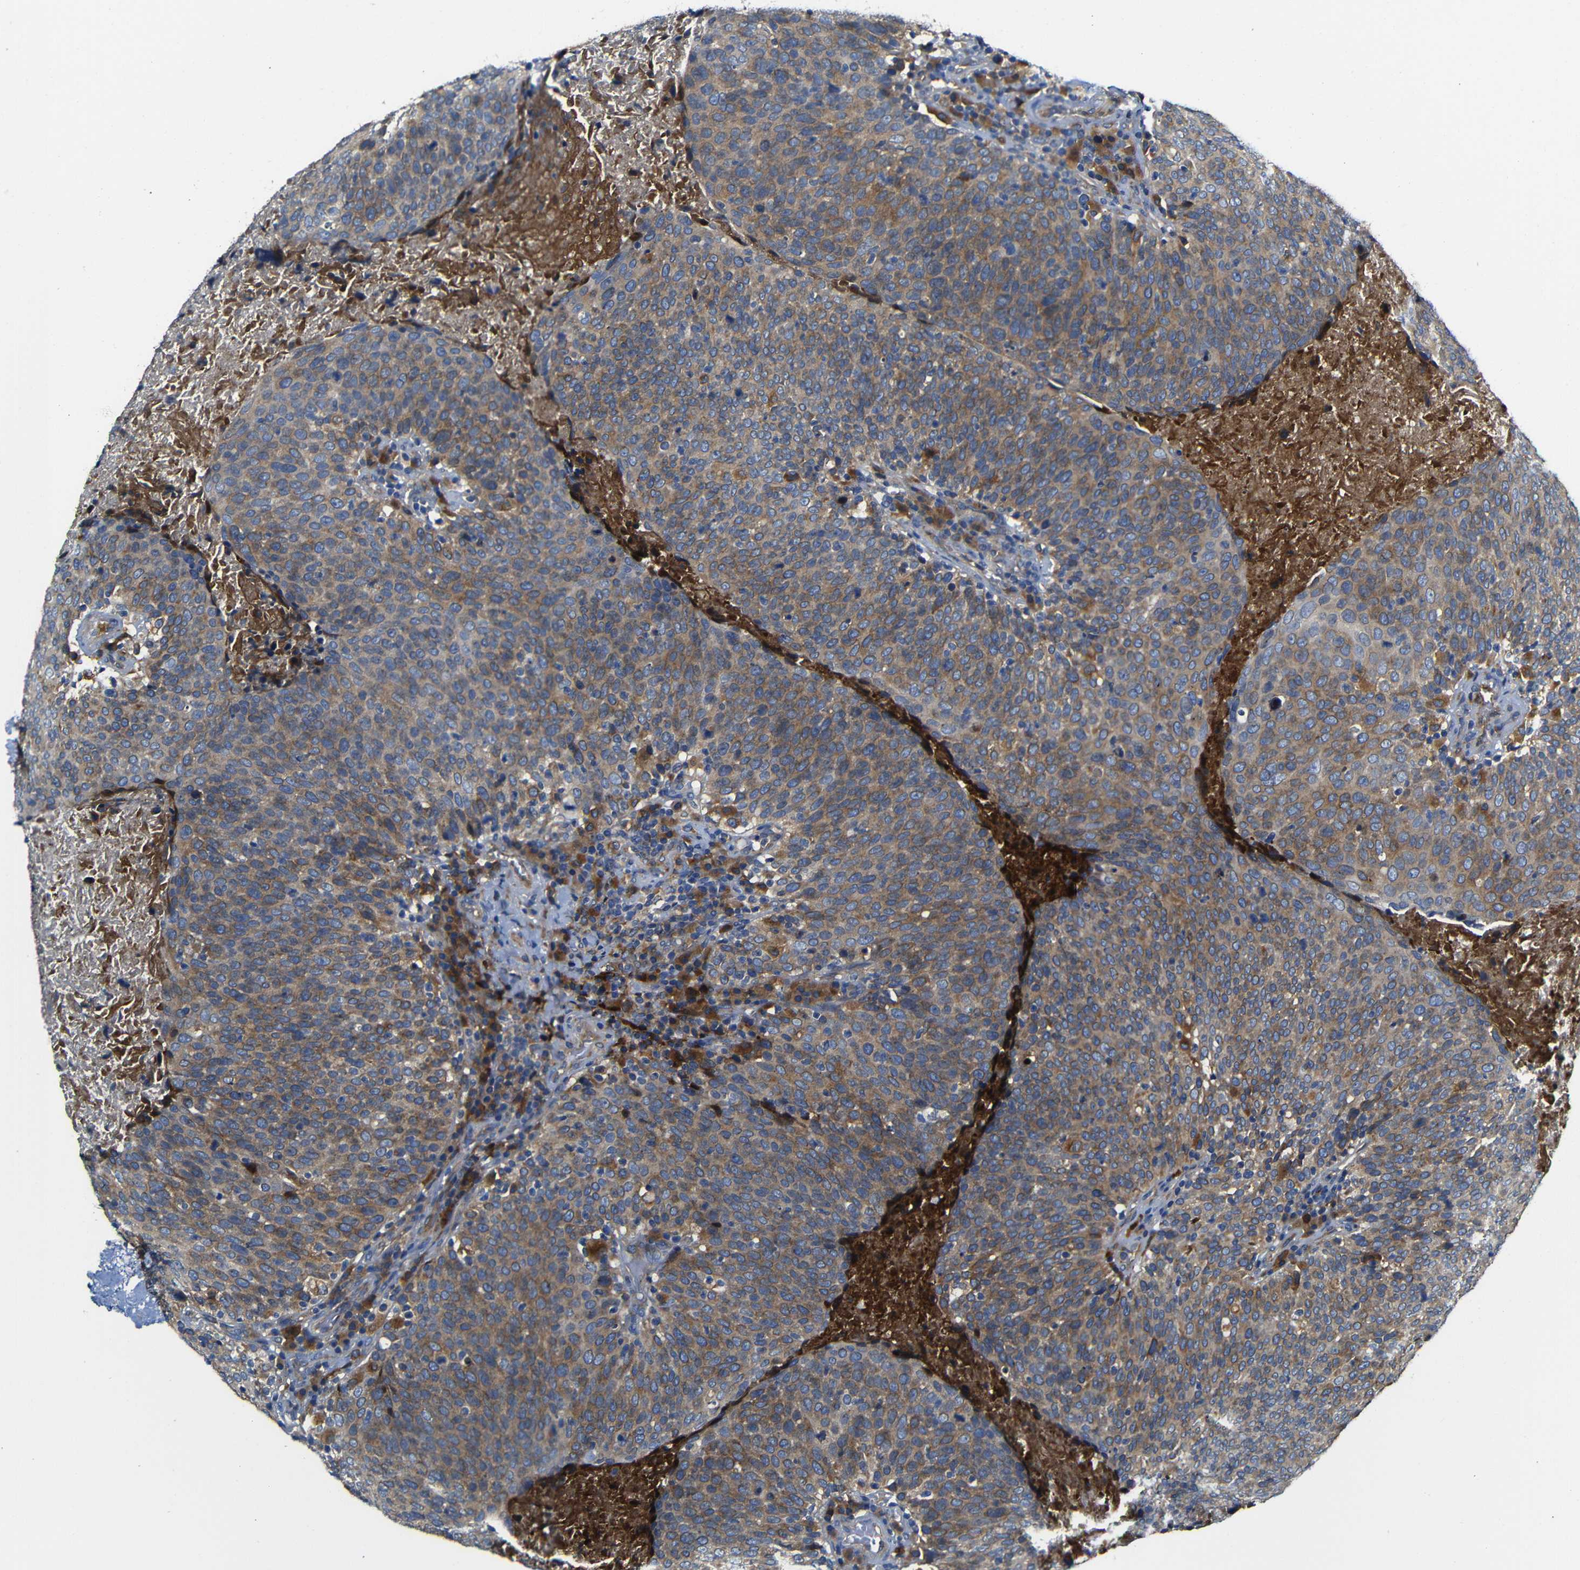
{"staining": {"intensity": "moderate", "quantity": ">75%", "location": "cytoplasmic/membranous"}, "tissue": "head and neck cancer", "cell_type": "Tumor cells", "image_type": "cancer", "snomed": [{"axis": "morphology", "description": "Squamous cell carcinoma, NOS"}, {"axis": "morphology", "description": "Squamous cell carcinoma, metastatic, NOS"}, {"axis": "topography", "description": "Lymph node"}, {"axis": "topography", "description": "Head-Neck"}], "caption": "There is medium levels of moderate cytoplasmic/membranous positivity in tumor cells of head and neck squamous cell carcinoma, as demonstrated by immunohistochemical staining (brown color).", "gene": "CLCC1", "patient": {"sex": "male", "age": 62}}